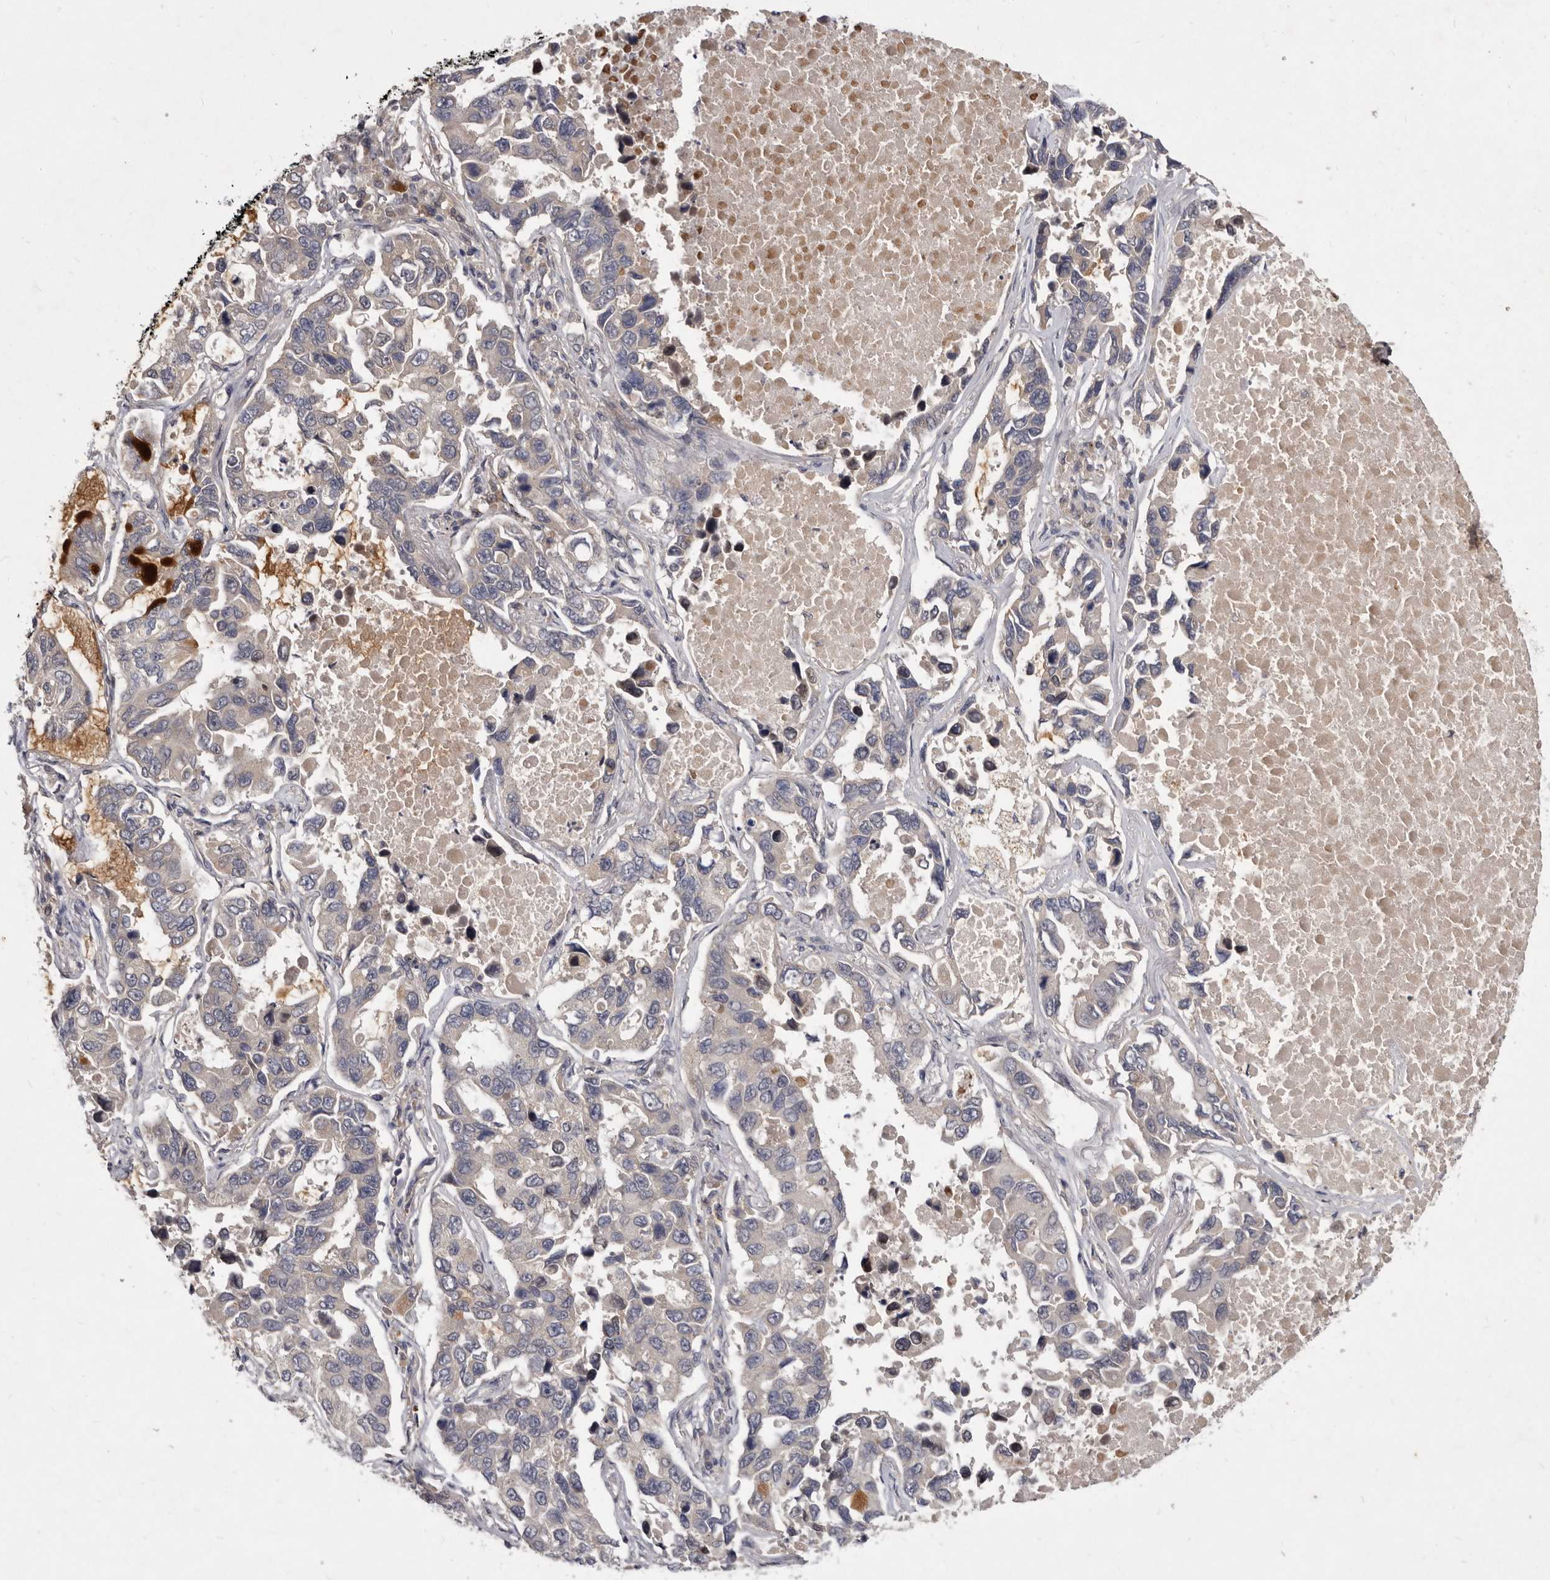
{"staining": {"intensity": "negative", "quantity": "none", "location": "none"}, "tissue": "lung cancer", "cell_type": "Tumor cells", "image_type": "cancer", "snomed": [{"axis": "morphology", "description": "Adenocarcinoma, NOS"}, {"axis": "topography", "description": "Lung"}], "caption": "Lung cancer (adenocarcinoma) stained for a protein using IHC shows no positivity tumor cells.", "gene": "SLC22A1", "patient": {"sex": "male", "age": 64}}